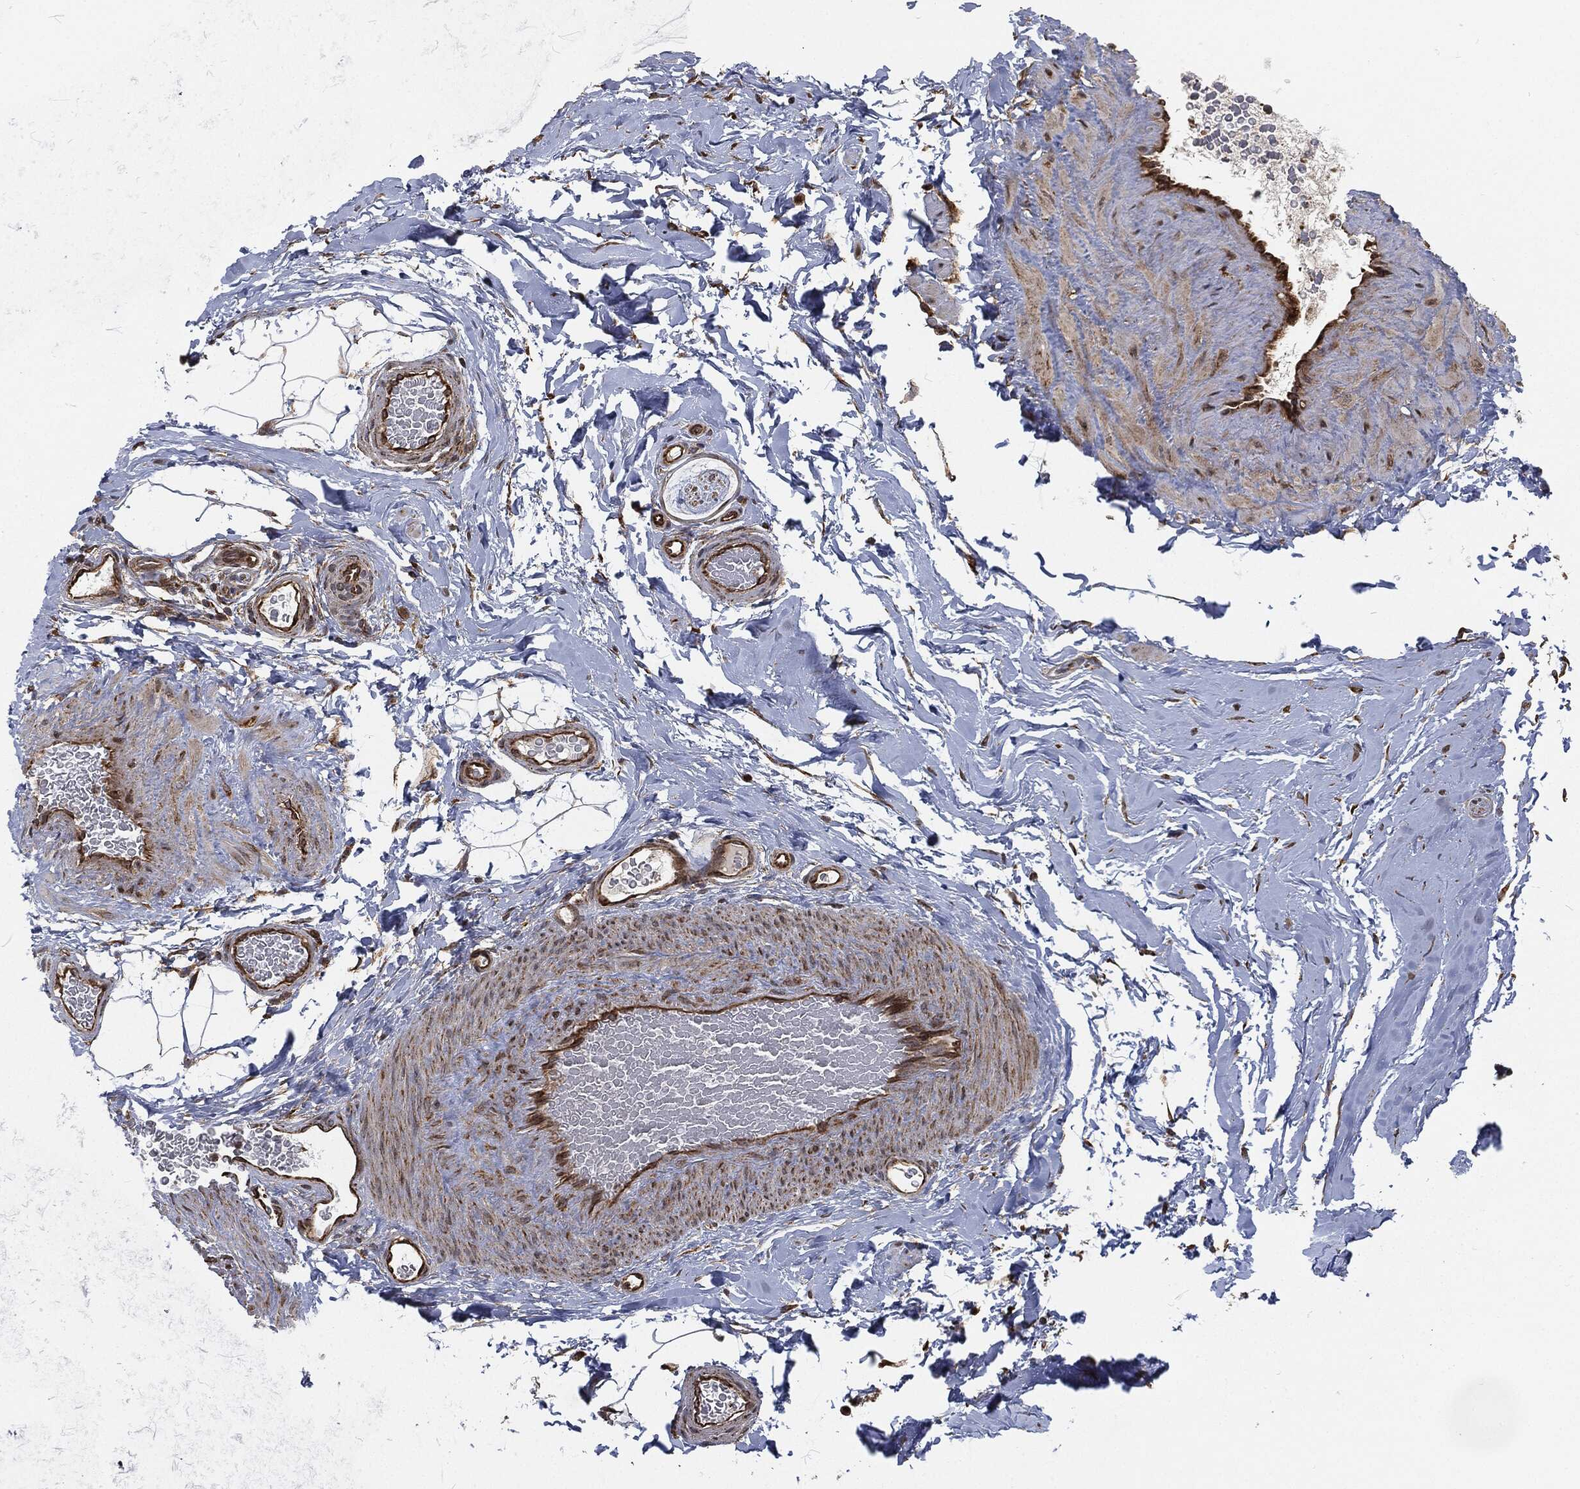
{"staining": {"intensity": "moderate", "quantity": ">75%", "location": "cytoplasmic/membranous"}, "tissue": "adipose tissue", "cell_type": "Adipocytes", "image_type": "normal", "snomed": [{"axis": "morphology", "description": "Normal tissue, NOS"}, {"axis": "topography", "description": "Soft tissue"}, {"axis": "topography", "description": "Vascular tissue"}], "caption": "Adipose tissue stained with DAB immunohistochemistry displays medium levels of moderate cytoplasmic/membranous positivity in approximately >75% of adipocytes. Nuclei are stained in blue.", "gene": "RFTN1", "patient": {"sex": "male", "age": 41}}